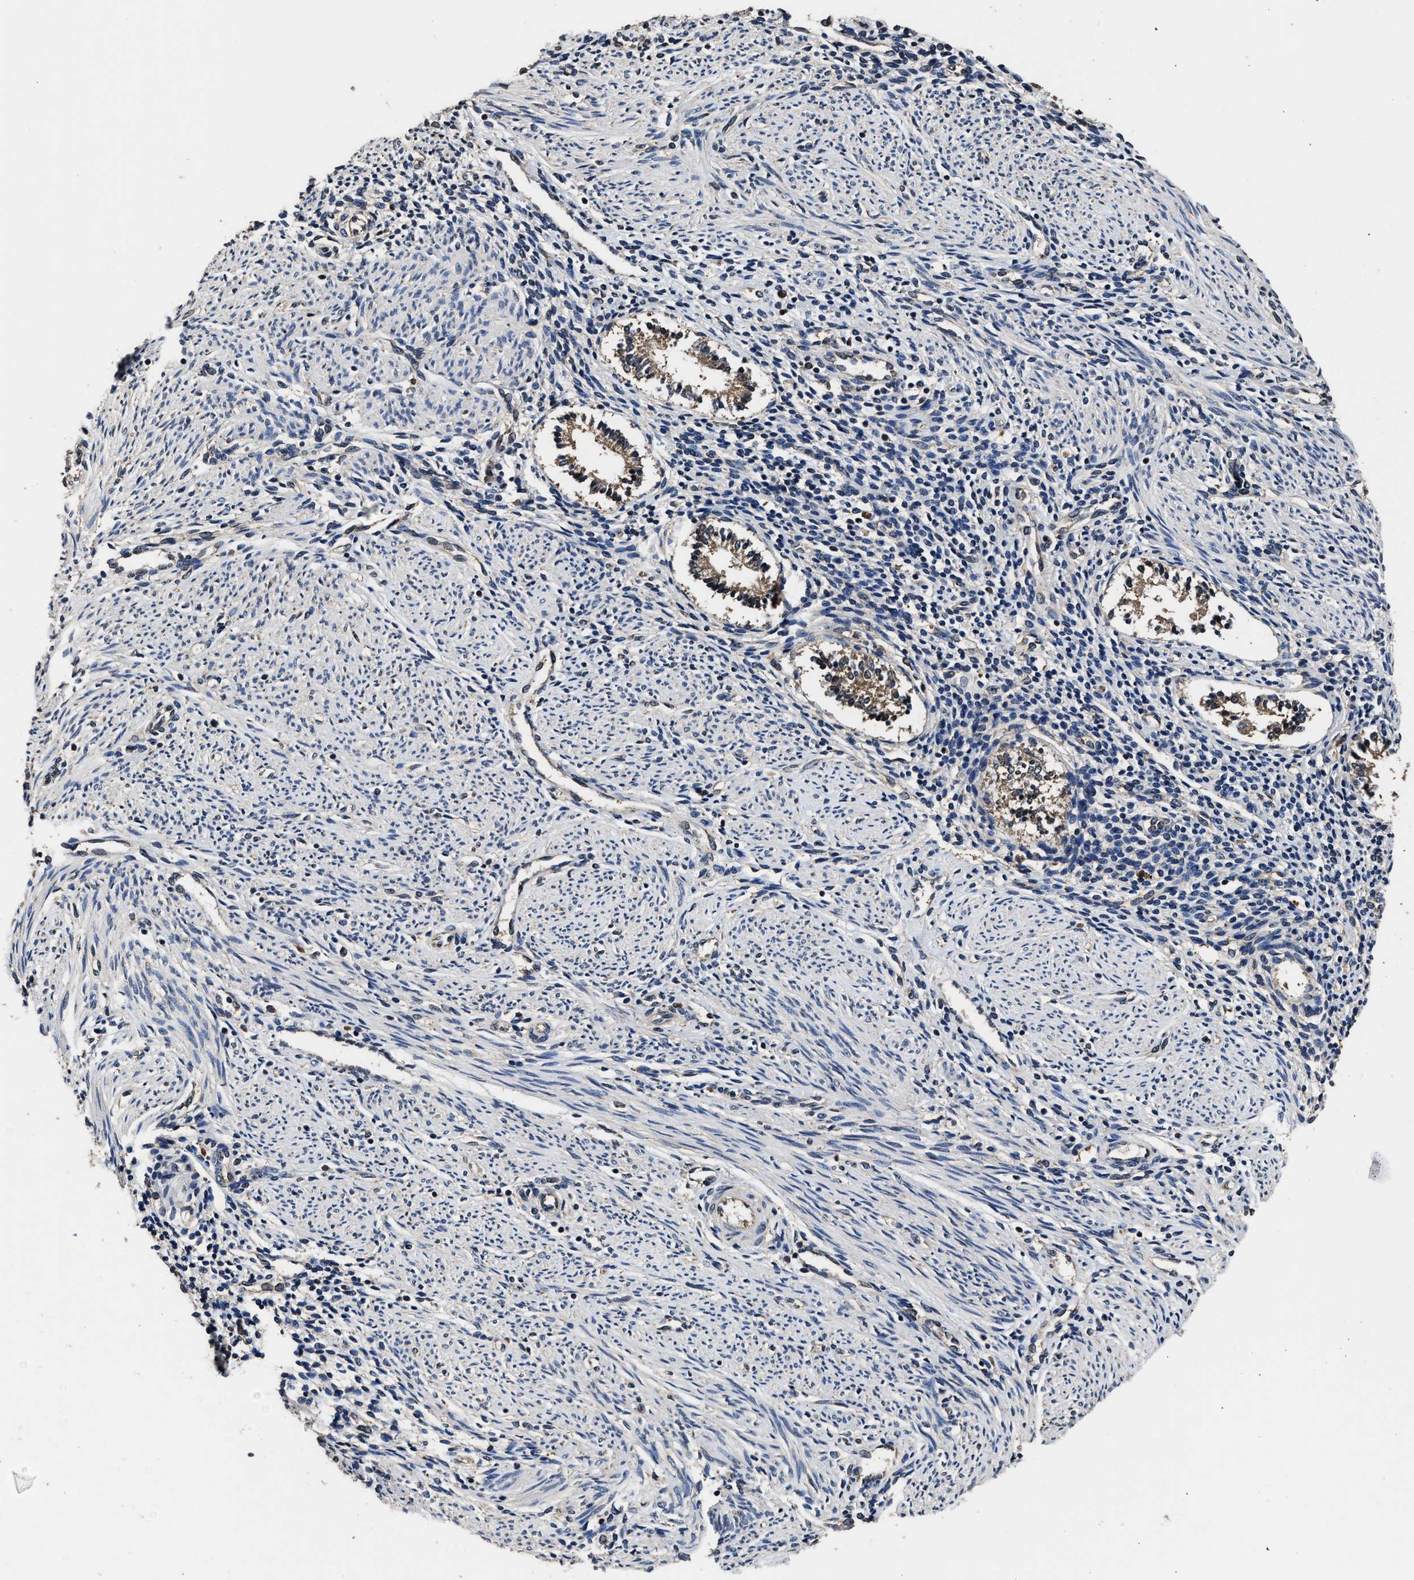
{"staining": {"intensity": "weak", "quantity": "<25%", "location": "cytoplasmic/membranous"}, "tissue": "endometrium", "cell_type": "Cells in endometrial stroma", "image_type": "normal", "snomed": [{"axis": "morphology", "description": "Normal tissue, NOS"}, {"axis": "topography", "description": "Endometrium"}], "caption": "This photomicrograph is of unremarkable endometrium stained with IHC to label a protein in brown with the nuclei are counter-stained blue. There is no positivity in cells in endometrial stroma. (DAB immunohistochemistry visualized using brightfield microscopy, high magnification).", "gene": "EBAG9", "patient": {"sex": "female", "age": 42}}